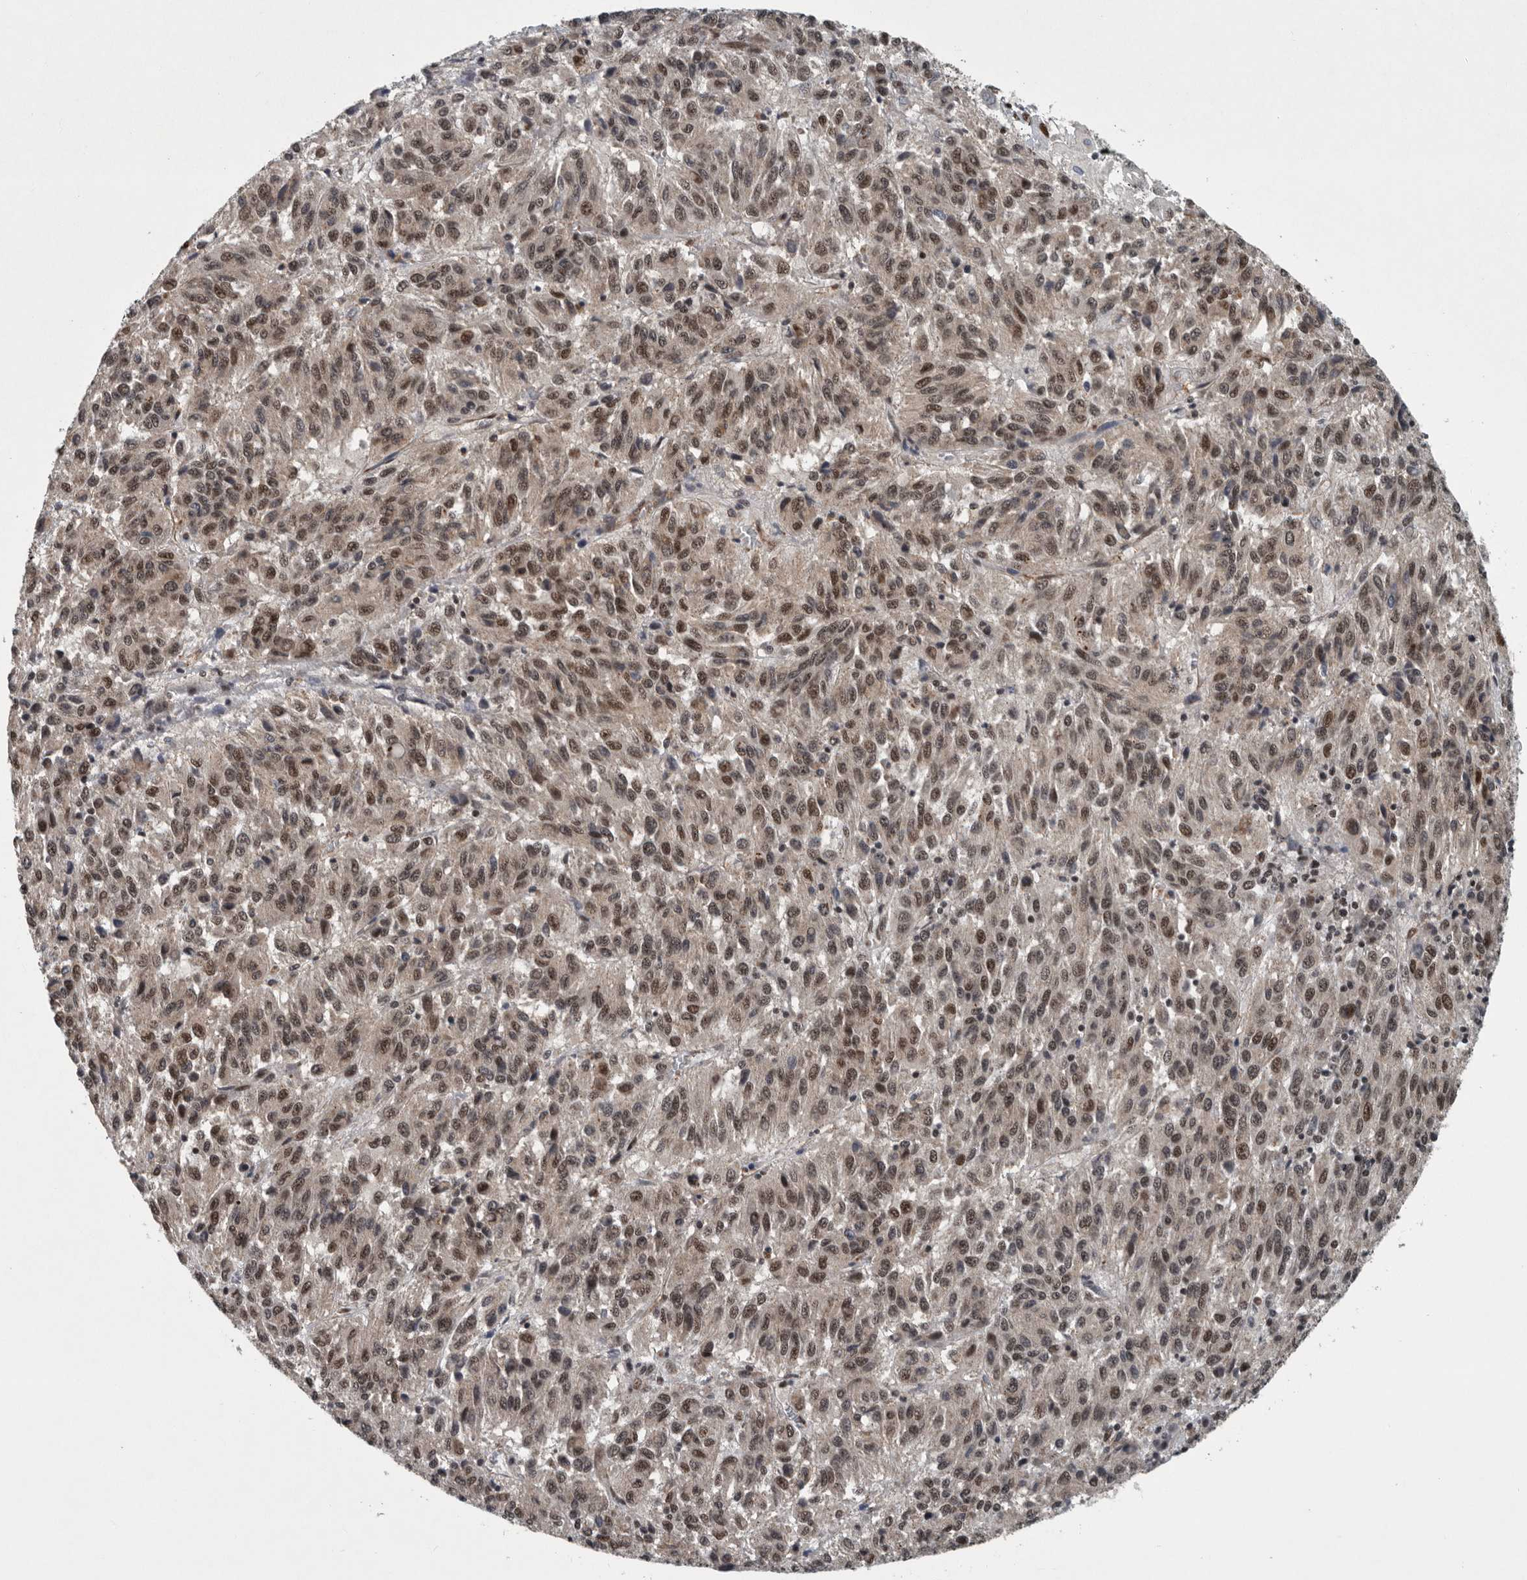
{"staining": {"intensity": "weak", "quantity": ">75%", "location": "nuclear"}, "tissue": "melanoma", "cell_type": "Tumor cells", "image_type": "cancer", "snomed": [{"axis": "morphology", "description": "Malignant melanoma, Metastatic site"}, {"axis": "topography", "description": "Lung"}], "caption": "The immunohistochemical stain labels weak nuclear positivity in tumor cells of melanoma tissue. The staining was performed using DAB, with brown indicating positive protein expression. Nuclei are stained blue with hematoxylin.", "gene": "SENP7", "patient": {"sex": "male", "age": 64}}